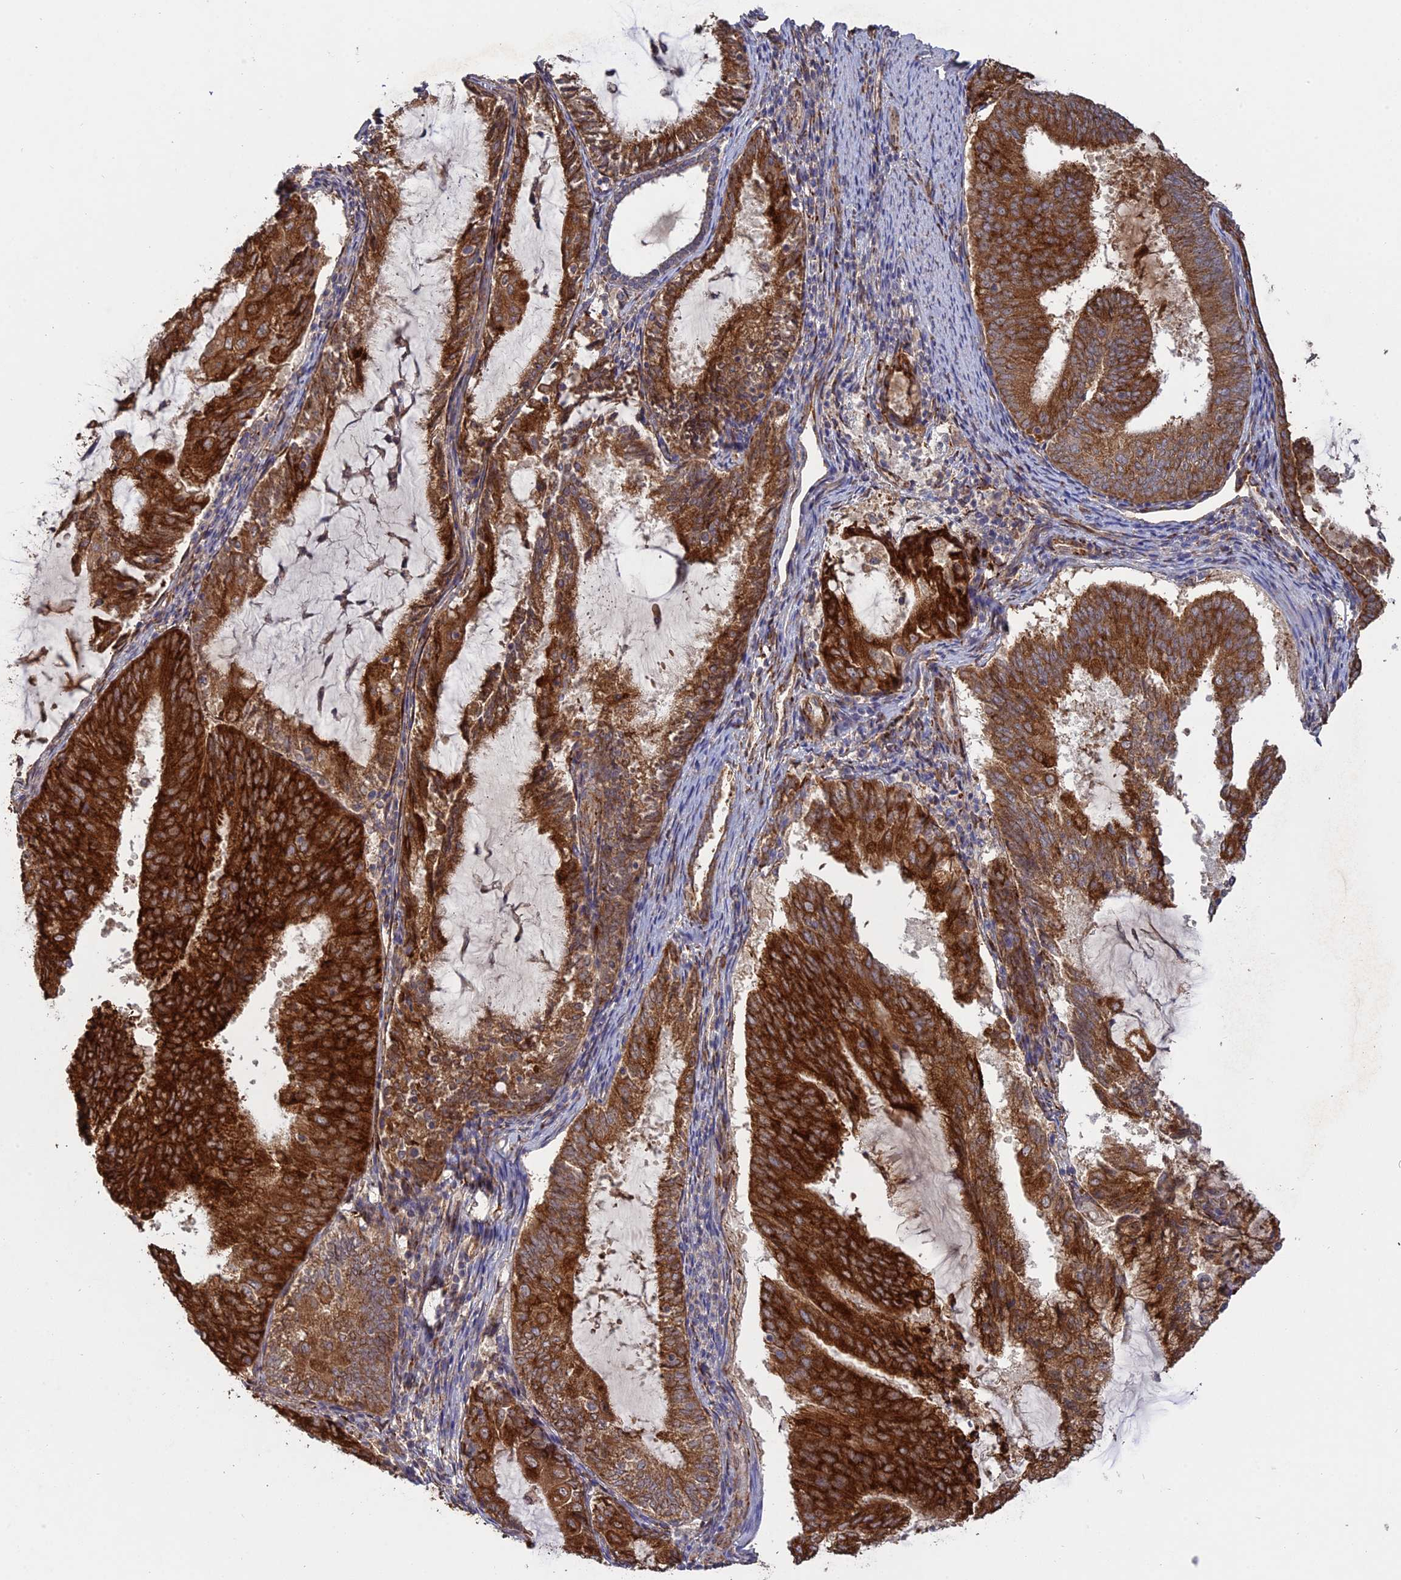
{"staining": {"intensity": "strong", "quantity": ">75%", "location": "cytoplasmic/membranous"}, "tissue": "endometrial cancer", "cell_type": "Tumor cells", "image_type": "cancer", "snomed": [{"axis": "morphology", "description": "Adenocarcinoma, NOS"}, {"axis": "topography", "description": "Endometrium"}], "caption": "Tumor cells demonstrate high levels of strong cytoplasmic/membranous staining in approximately >75% of cells in human endometrial adenocarcinoma.", "gene": "PPIC", "patient": {"sex": "female", "age": 81}}